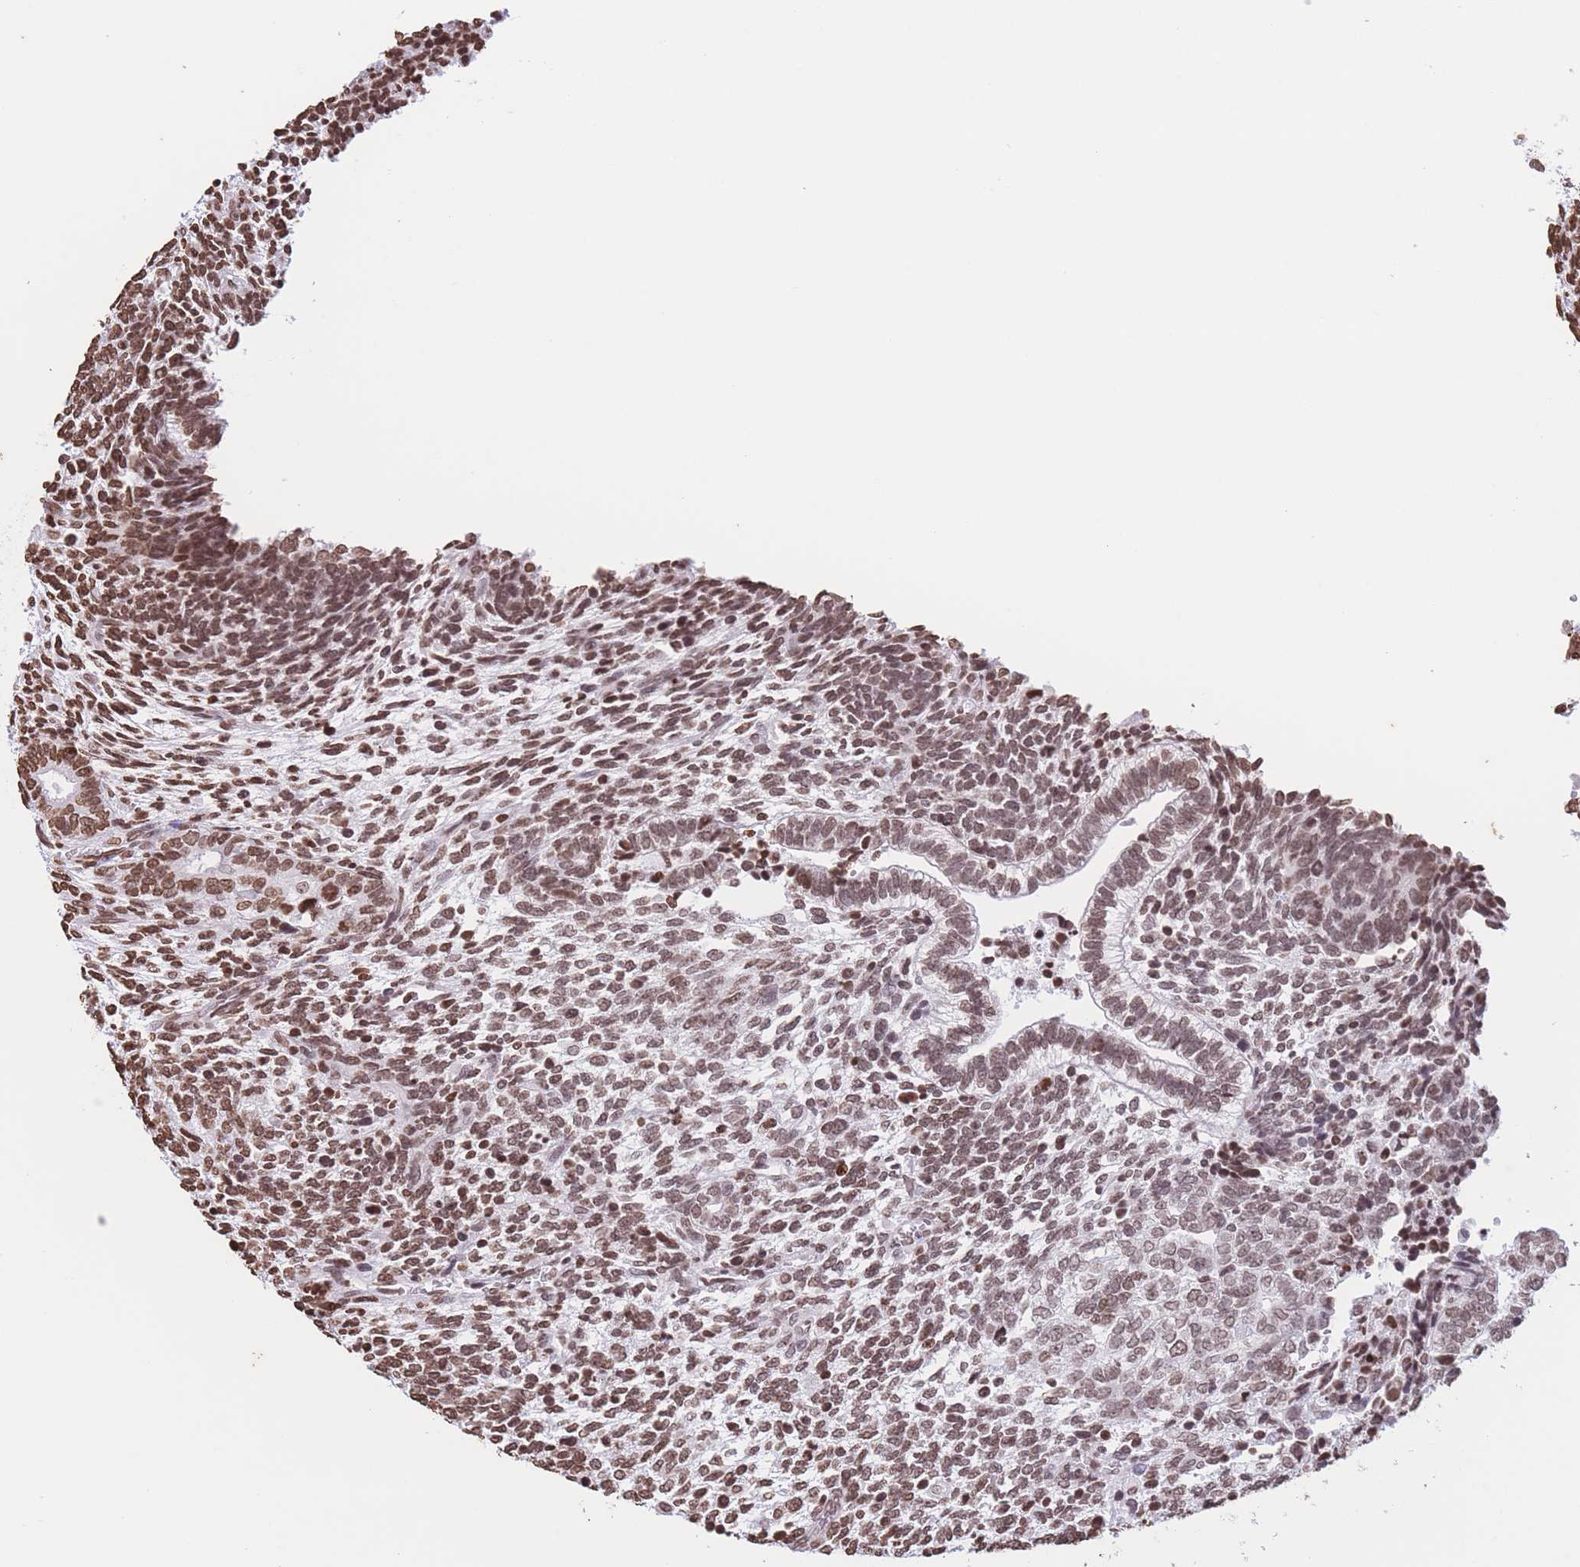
{"staining": {"intensity": "moderate", "quantity": ">75%", "location": "nuclear"}, "tissue": "testis cancer", "cell_type": "Tumor cells", "image_type": "cancer", "snomed": [{"axis": "morphology", "description": "Carcinoma, Embryonal, NOS"}, {"axis": "topography", "description": "Testis"}], "caption": "A brown stain shows moderate nuclear staining of a protein in human testis cancer tumor cells.", "gene": "H2BC11", "patient": {"sex": "male", "age": 23}}